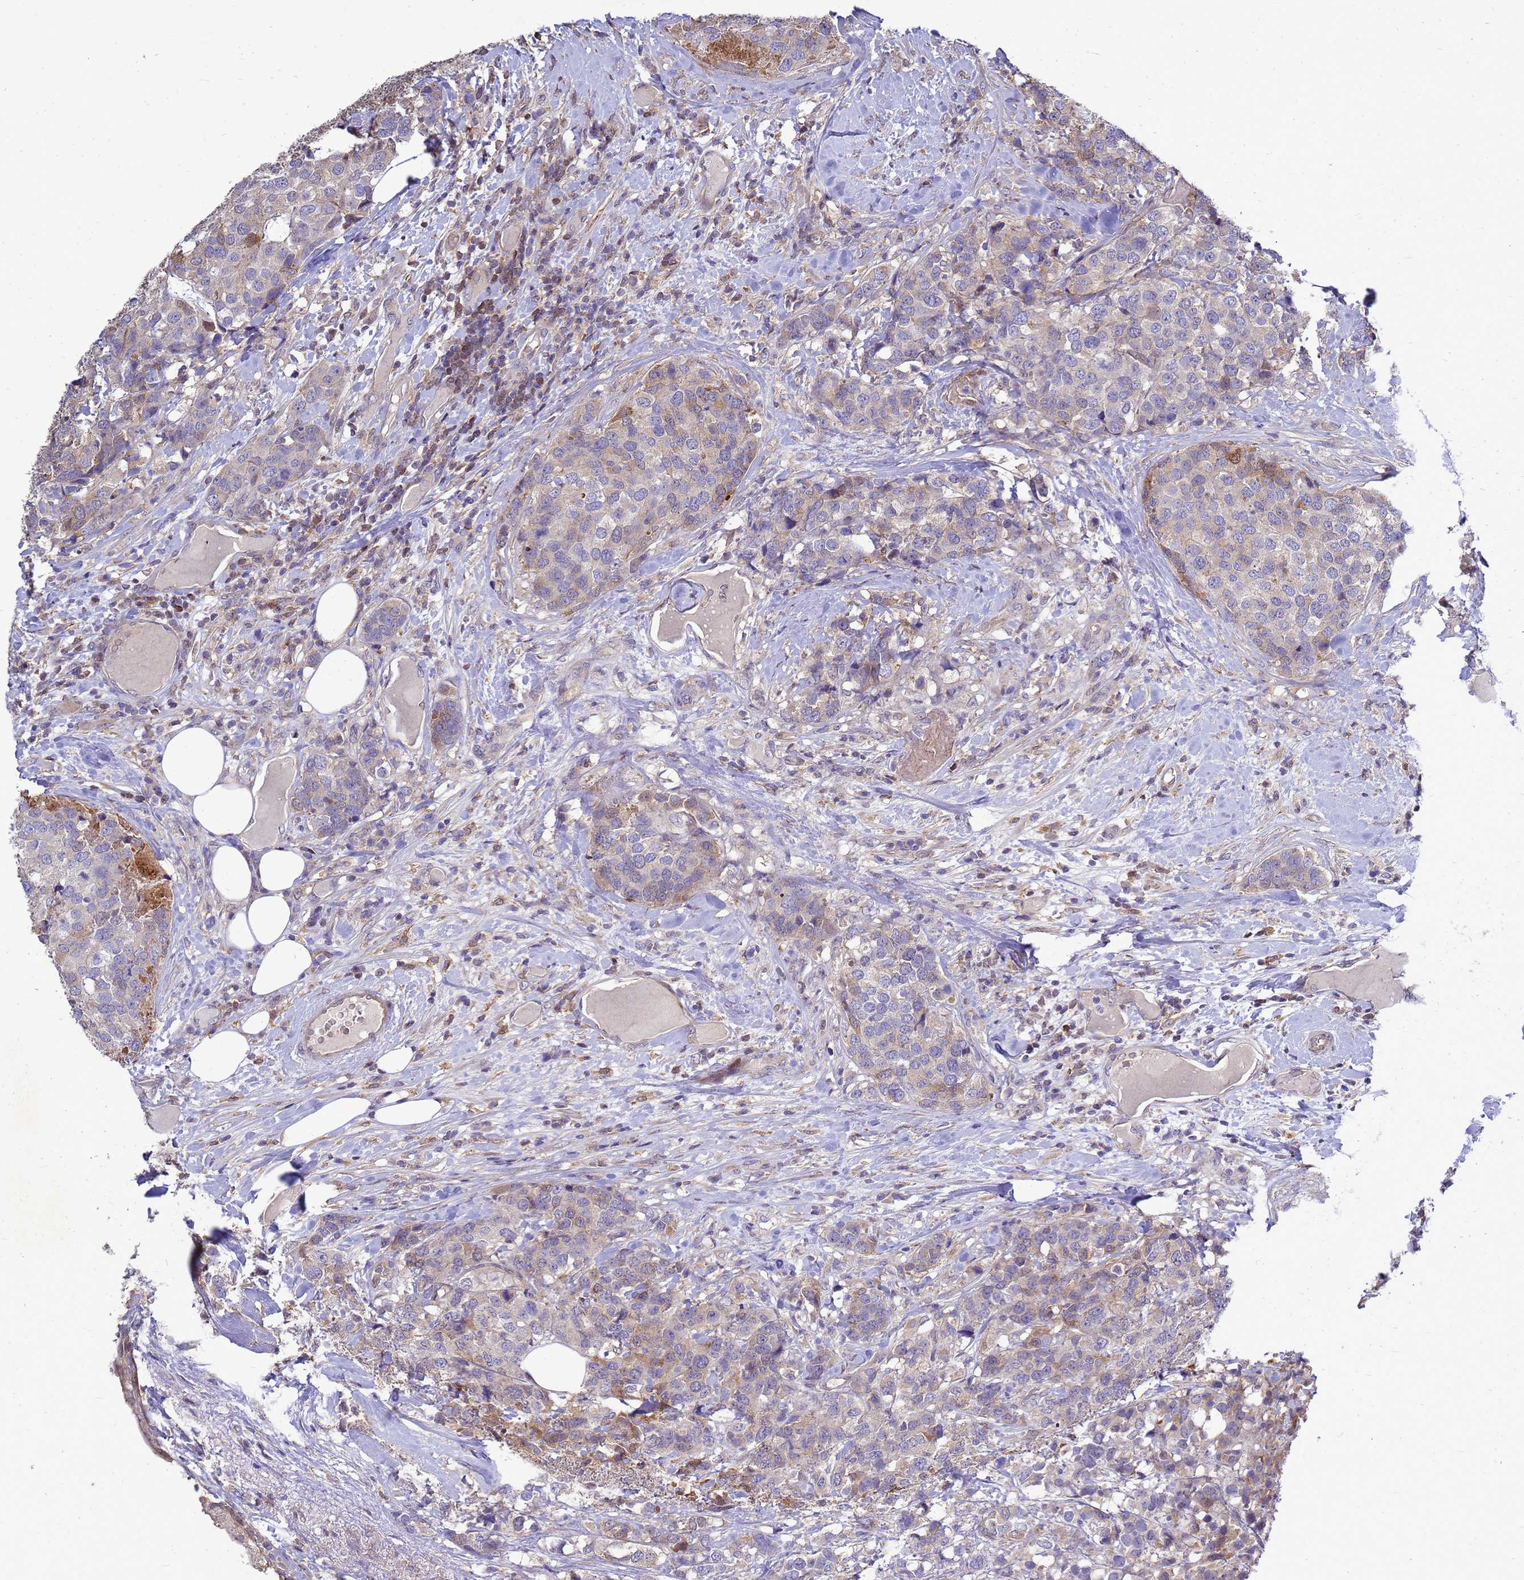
{"staining": {"intensity": "weak", "quantity": "<25%", "location": "cytoplasmic/membranous"}, "tissue": "breast cancer", "cell_type": "Tumor cells", "image_type": "cancer", "snomed": [{"axis": "morphology", "description": "Lobular carcinoma"}, {"axis": "topography", "description": "Breast"}], "caption": "Immunohistochemistry (IHC) of lobular carcinoma (breast) exhibits no staining in tumor cells. Nuclei are stained in blue.", "gene": "EIF4EBP3", "patient": {"sex": "female", "age": 59}}